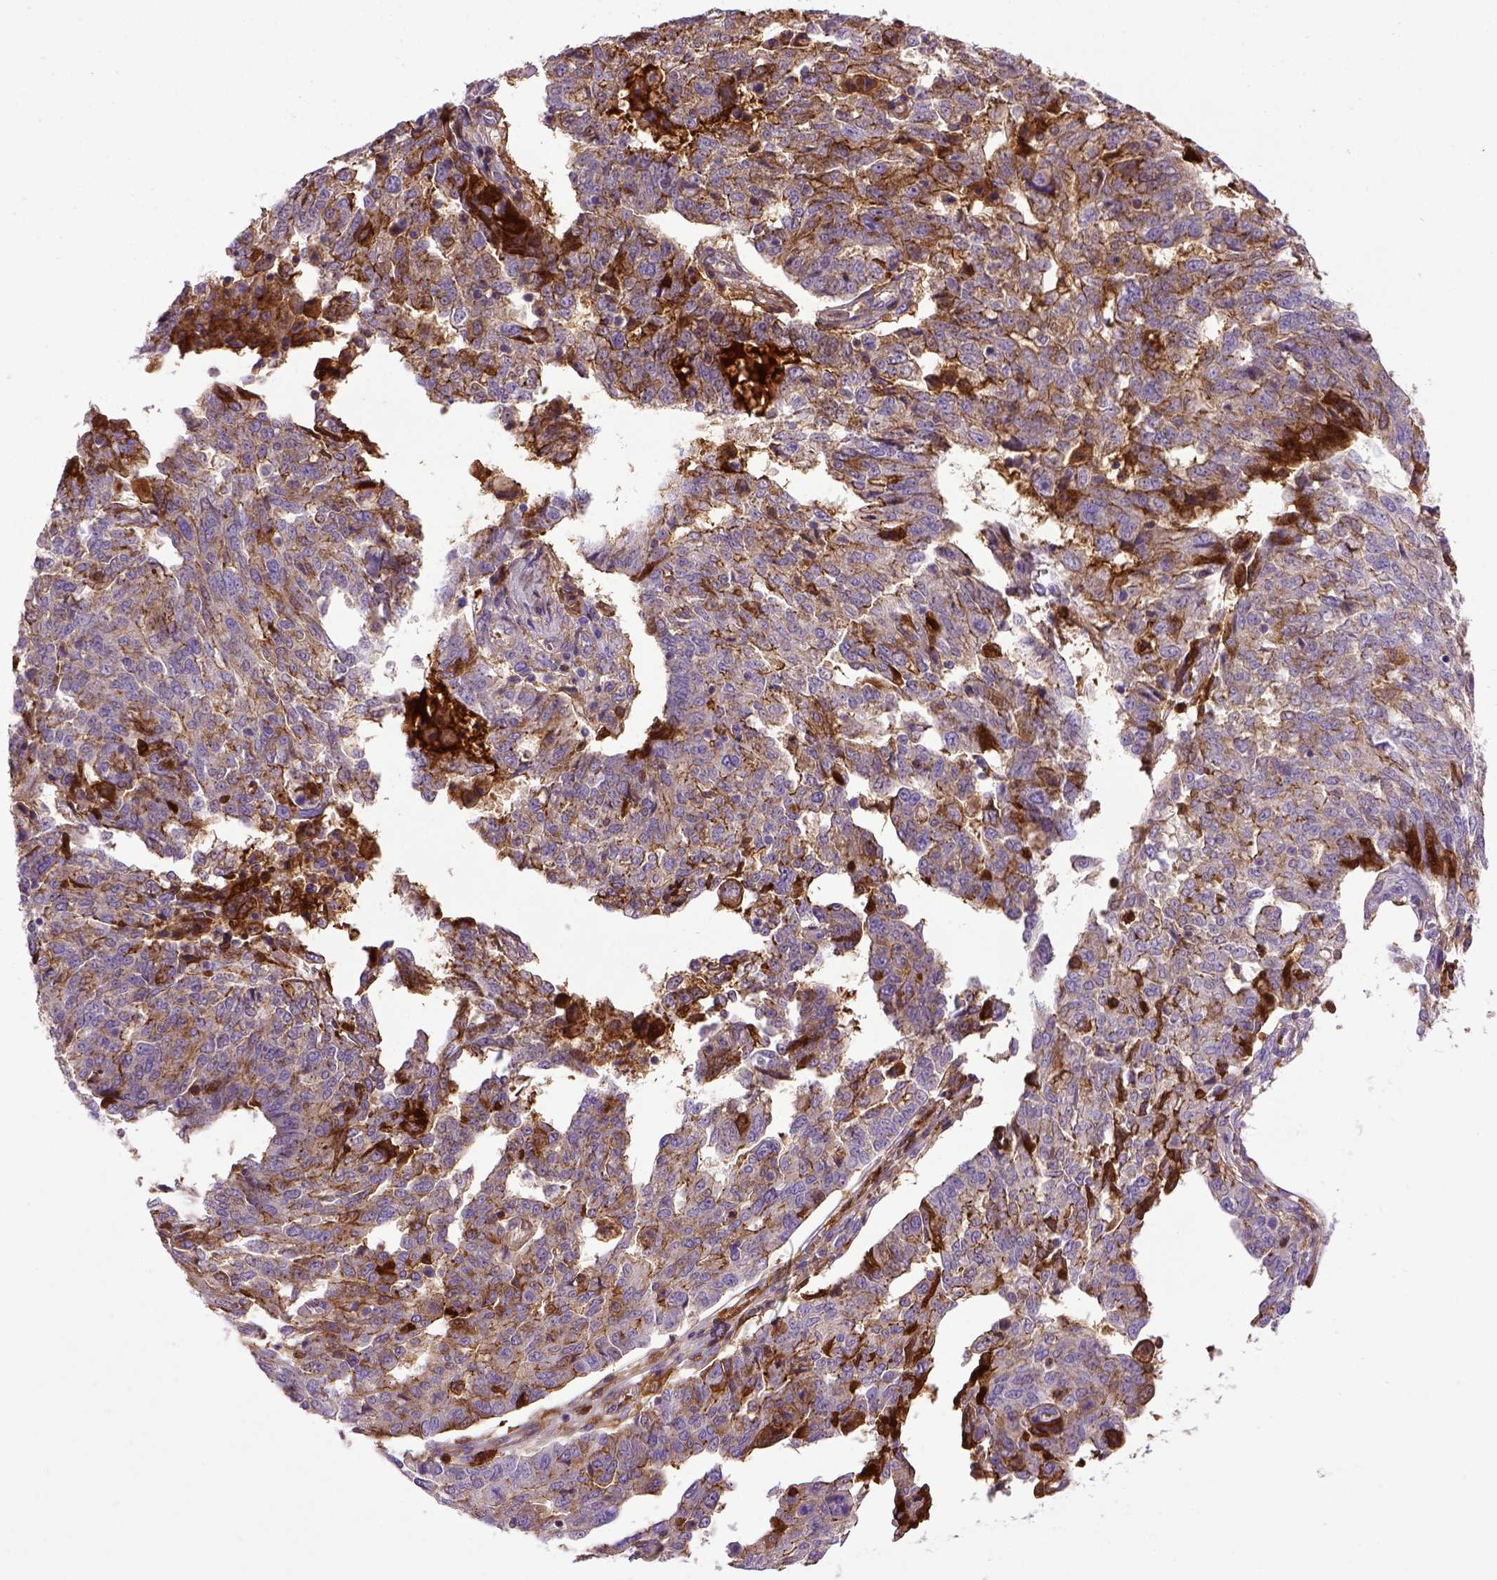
{"staining": {"intensity": "moderate", "quantity": "25%-75%", "location": "cytoplasmic/membranous"}, "tissue": "ovarian cancer", "cell_type": "Tumor cells", "image_type": "cancer", "snomed": [{"axis": "morphology", "description": "Cystadenocarcinoma, serous, NOS"}, {"axis": "topography", "description": "Ovary"}], "caption": "This is an image of IHC staining of serous cystadenocarcinoma (ovarian), which shows moderate expression in the cytoplasmic/membranous of tumor cells.", "gene": "CDH1", "patient": {"sex": "female", "age": 67}}